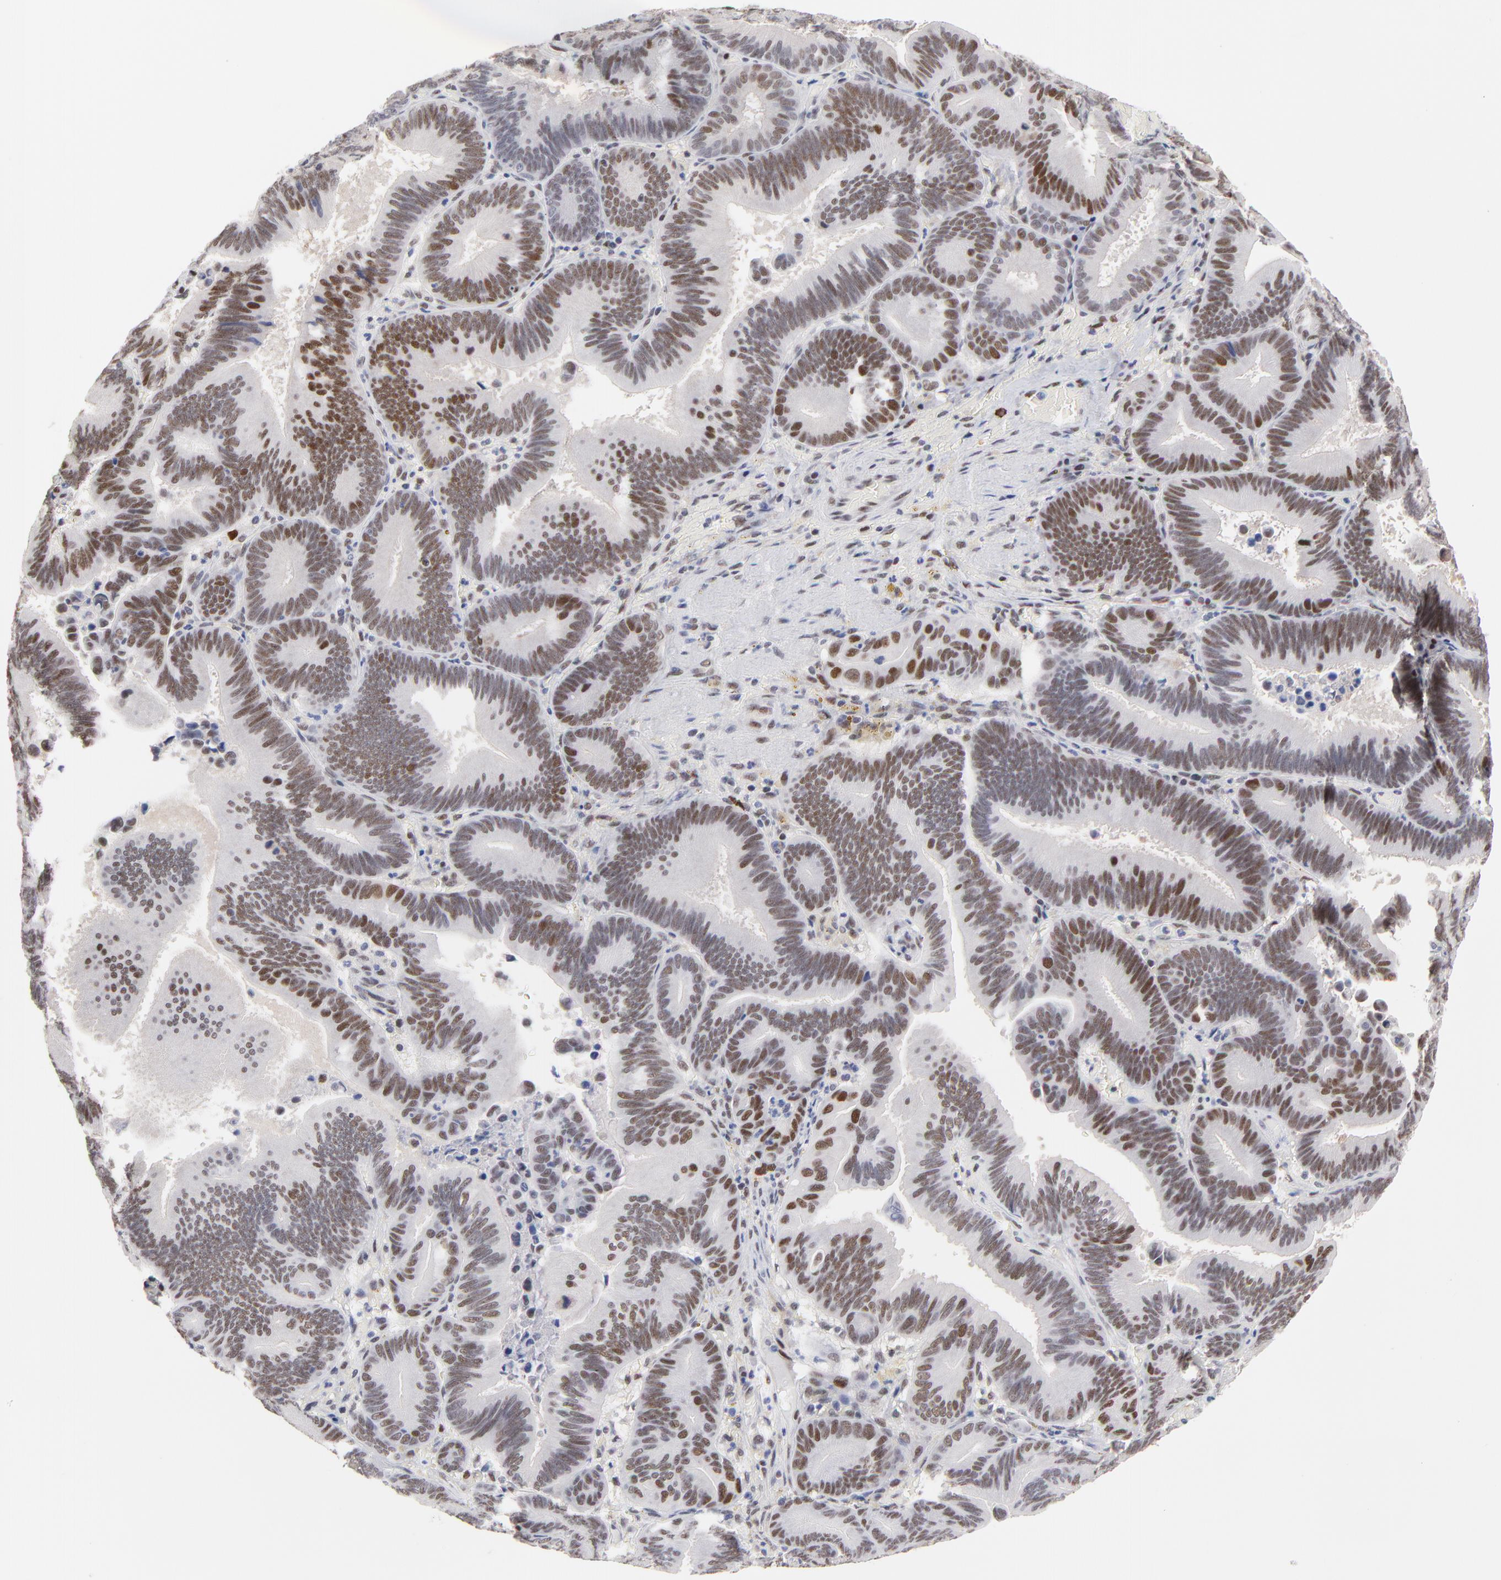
{"staining": {"intensity": "weak", "quantity": ">75%", "location": "nuclear"}, "tissue": "pancreatic cancer", "cell_type": "Tumor cells", "image_type": "cancer", "snomed": [{"axis": "morphology", "description": "Adenocarcinoma, NOS"}, {"axis": "topography", "description": "Pancreas"}], "caption": "An image of human adenocarcinoma (pancreatic) stained for a protein displays weak nuclear brown staining in tumor cells.", "gene": "OGFOD1", "patient": {"sex": "male", "age": 82}}